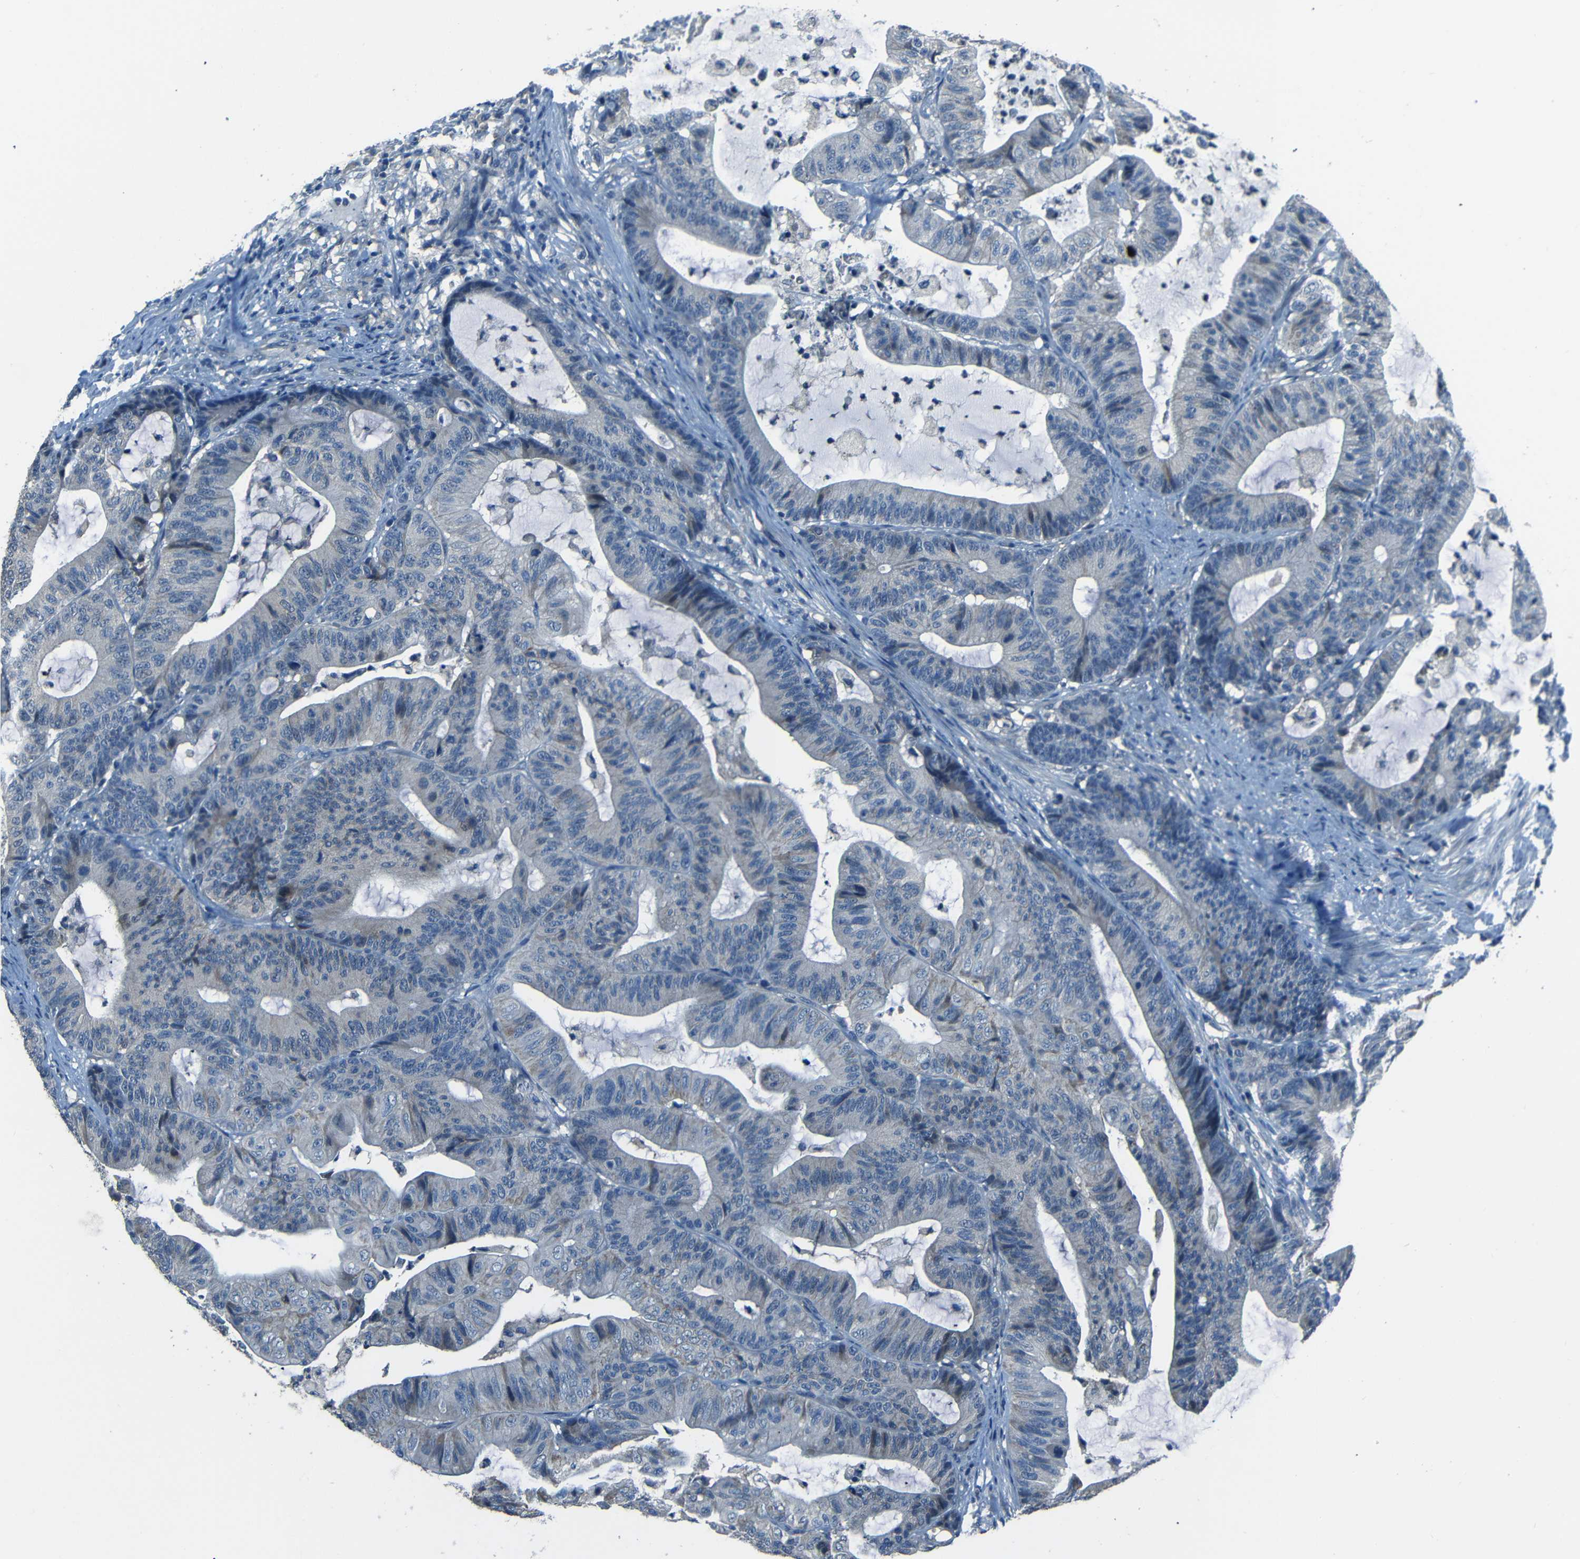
{"staining": {"intensity": "negative", "quantity": "none", "location": "none"}, "tissue": "colorectal cancer", "cell_type": "Tumor cells", "image_type": "cancer", "snomed": [{"axis": "morphology", "description": "Adenocarcinoma, NOS"}, {"axis": "topography", "description": "Colon"}], "caption": "There is no significant positivity in tumor cells of colorectal adenocarcinoma.", "gene": "SLA", "patient": {"sex": "female", "age": 84}}